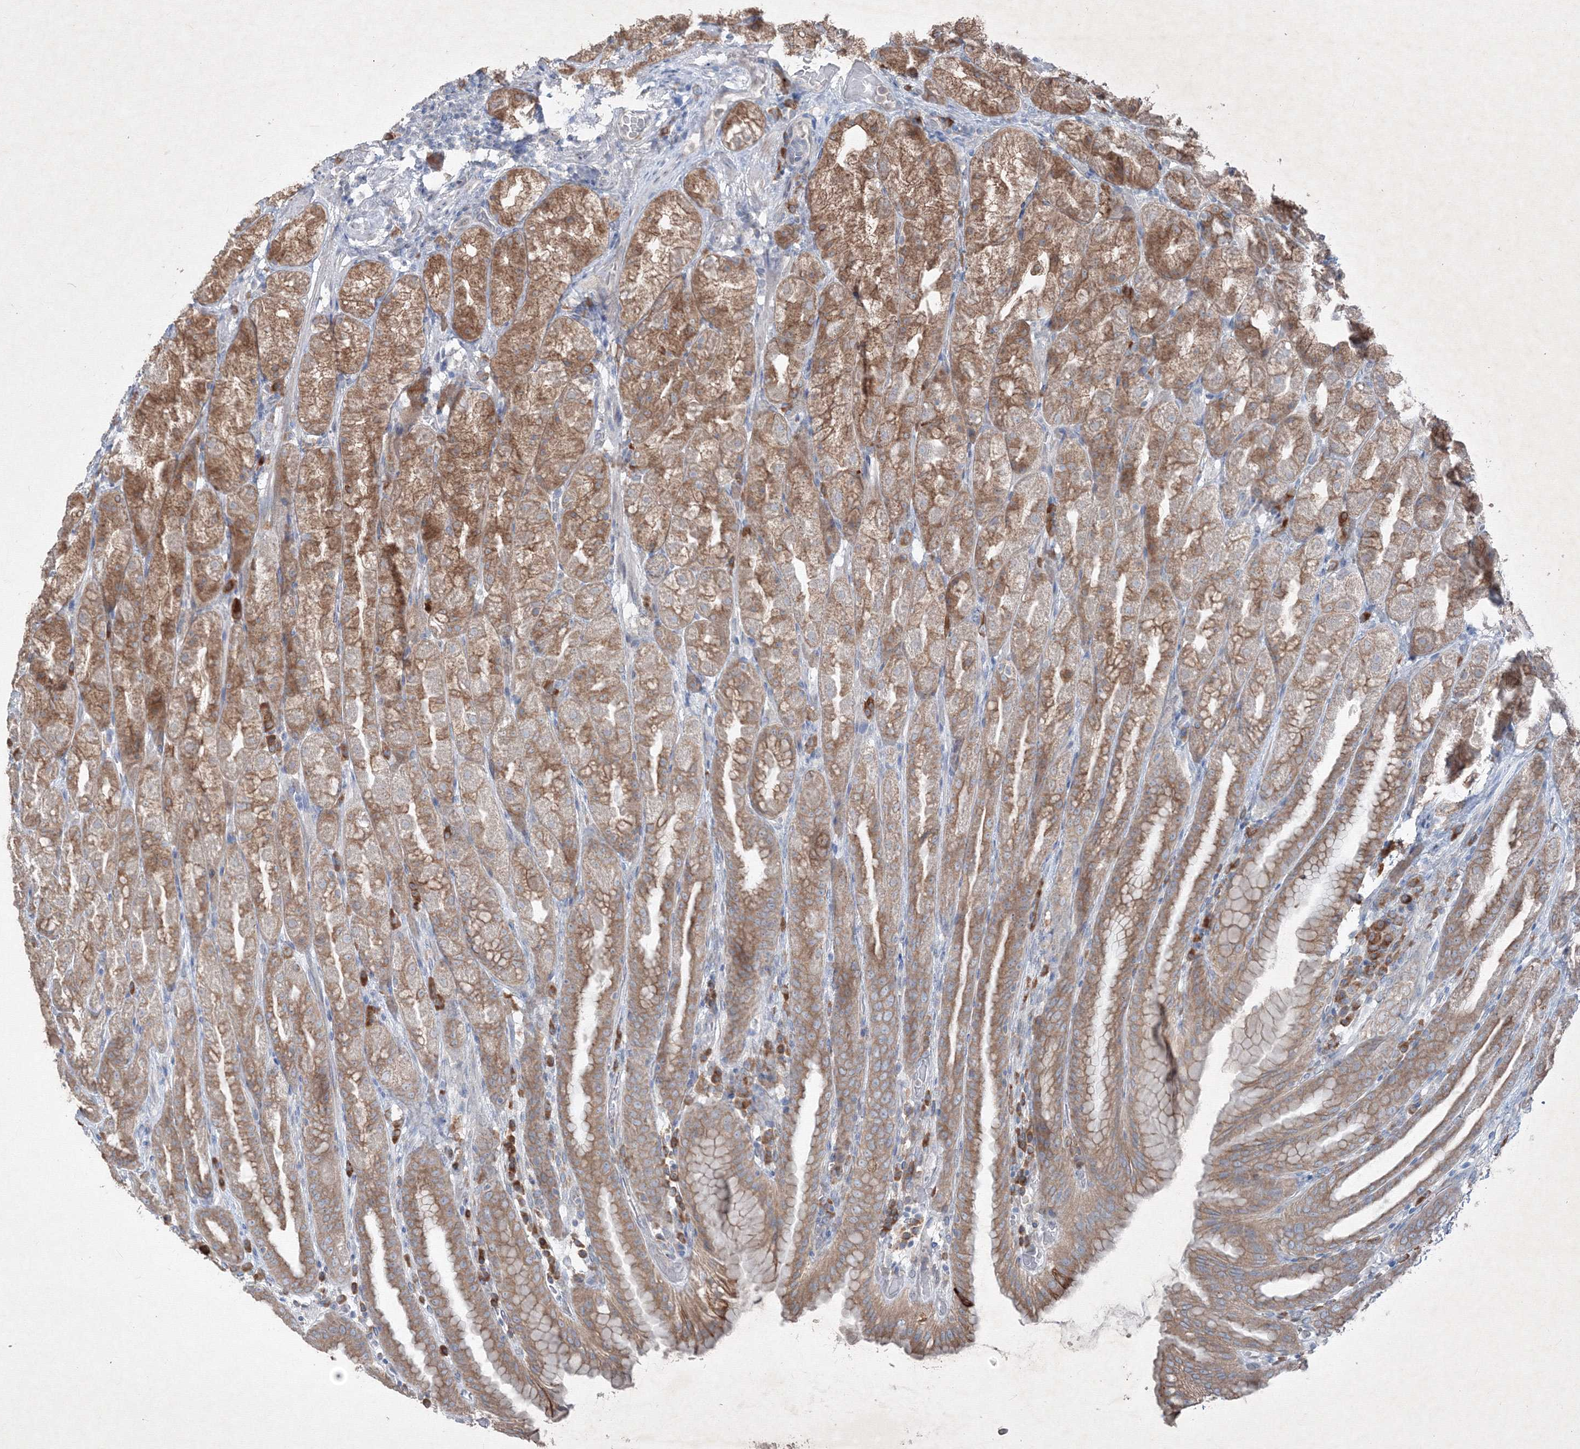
{"staining": {"intensity": "moderate", "quantity": ">75%", "location": "cytoplasmic/membranous"}, "tissue": "stomach", "cell_type": "Glandular cells", "image_type": "normal", "snomed": [{"axis": "morphology", "description": "Normal tissue, NOS"}, {"axis": "topography", "description": "Stomach, upper"}], "caption": "Stomach was stained to show a protein in brown. There is medium levels of moderate cytoplasmic/membranous expression in about >75% of glandular cells. The protein of interest is shown in brown color, while the nuclei are stained blue.", "gene": "IFNAR1", "patient": {"sex": "male", "age": 68}}